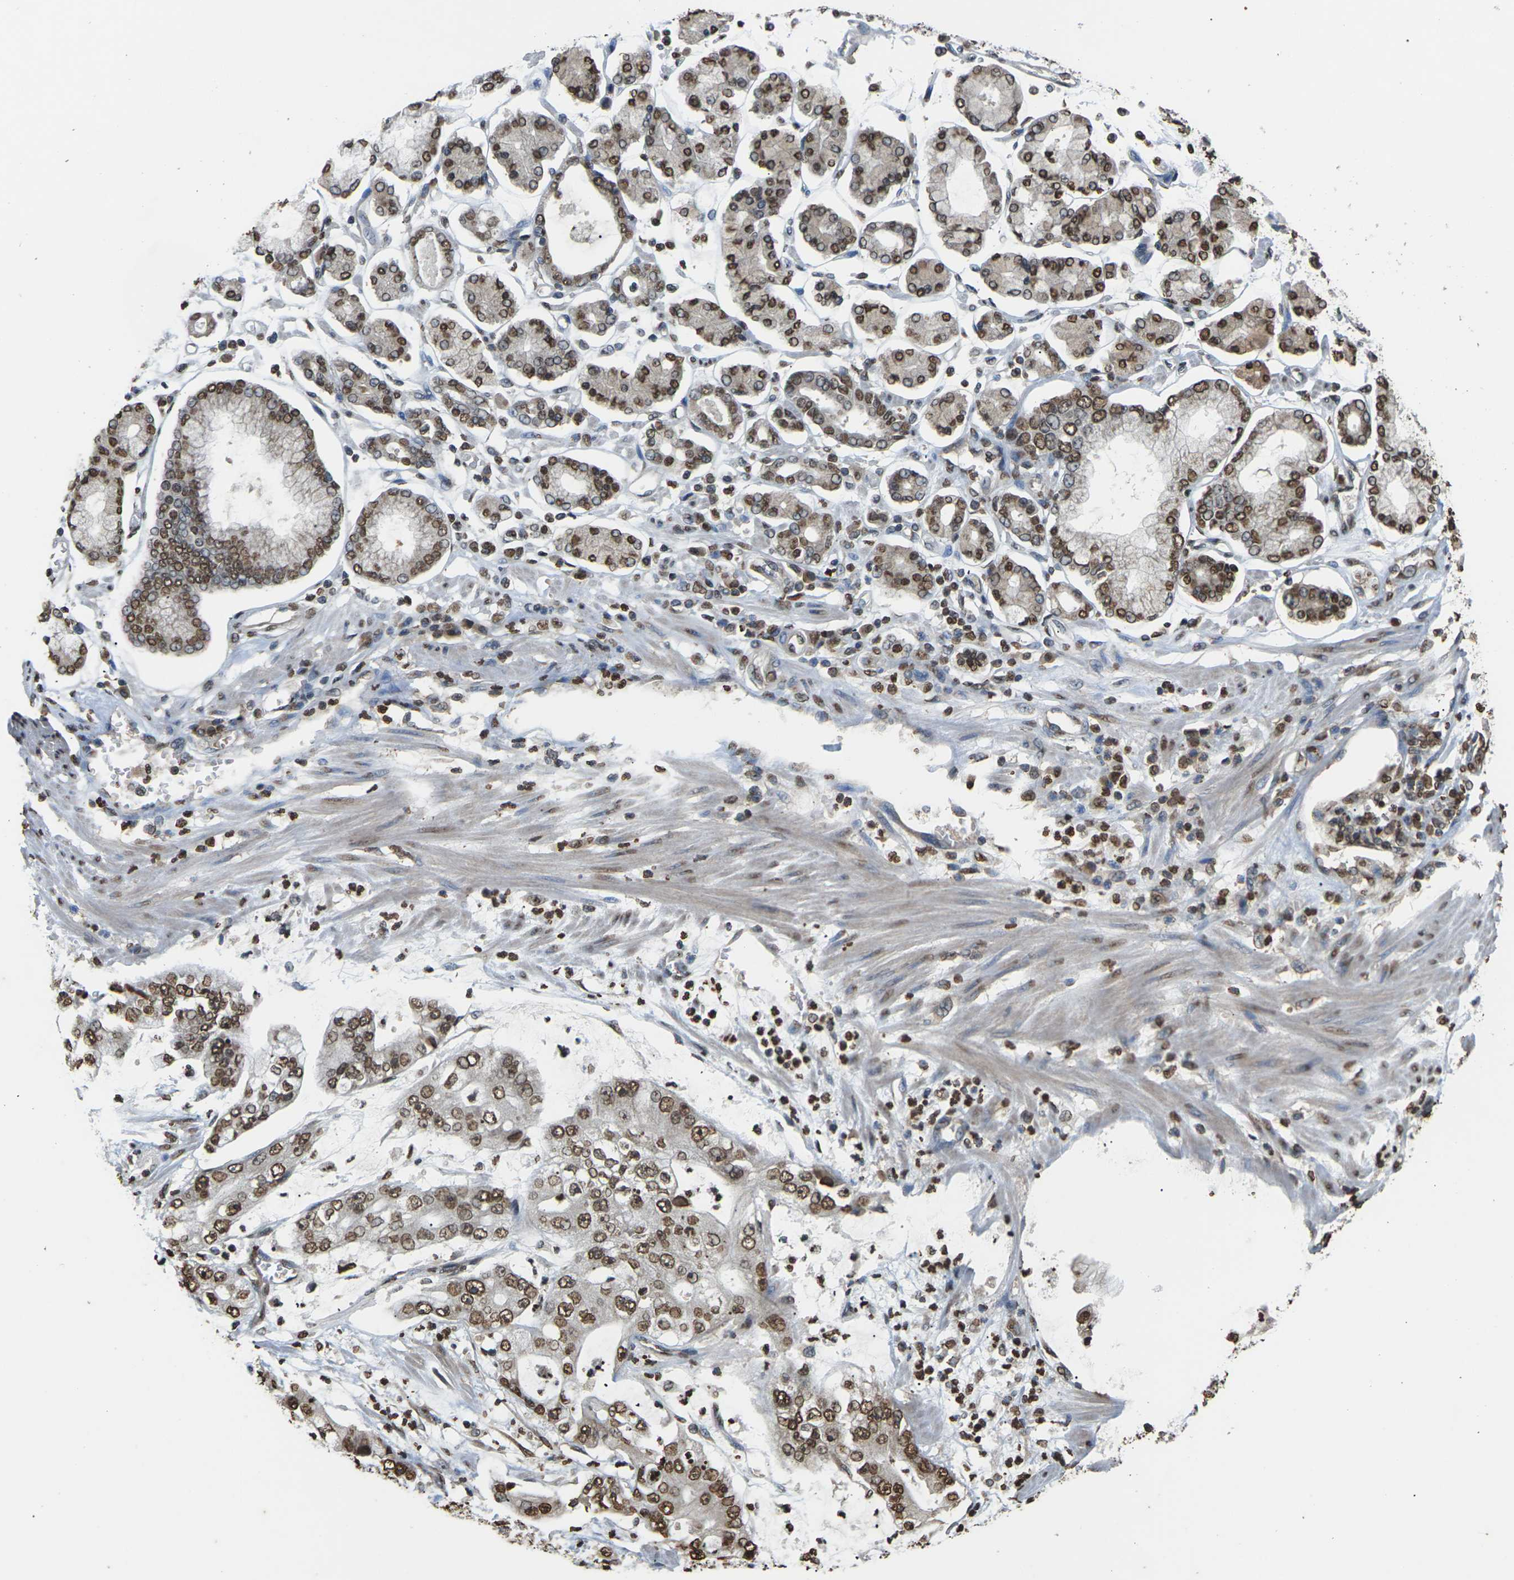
{"staining": {"intensity": "moderate", "quantity": ">75%", "location": "nuclear"}, "tissue": "stomach cancer", "cell_type": "Tumor cells", "image_type": "cancer", "snomed": [{"axis": "morphology", "description": "Adenocarcinoma, NOS"}, {"axis": "topography", "description": "Stomach"}], "caption": "Immunohistochemistry (IHC) staining of stomach adenocarcinoma, which demonstrates medium levels of moderate nuclear staining in approximately >75% of tumor cells indicating moderate nuclear protein staining. The staining was performed using DAB (3,3'-diaminobenzidine) (brown) for protein detection and nuclei were counterstained in hematoxylin (blue).", "gene": "EMSY", "patient": {"sex": "male", "age": 76}}